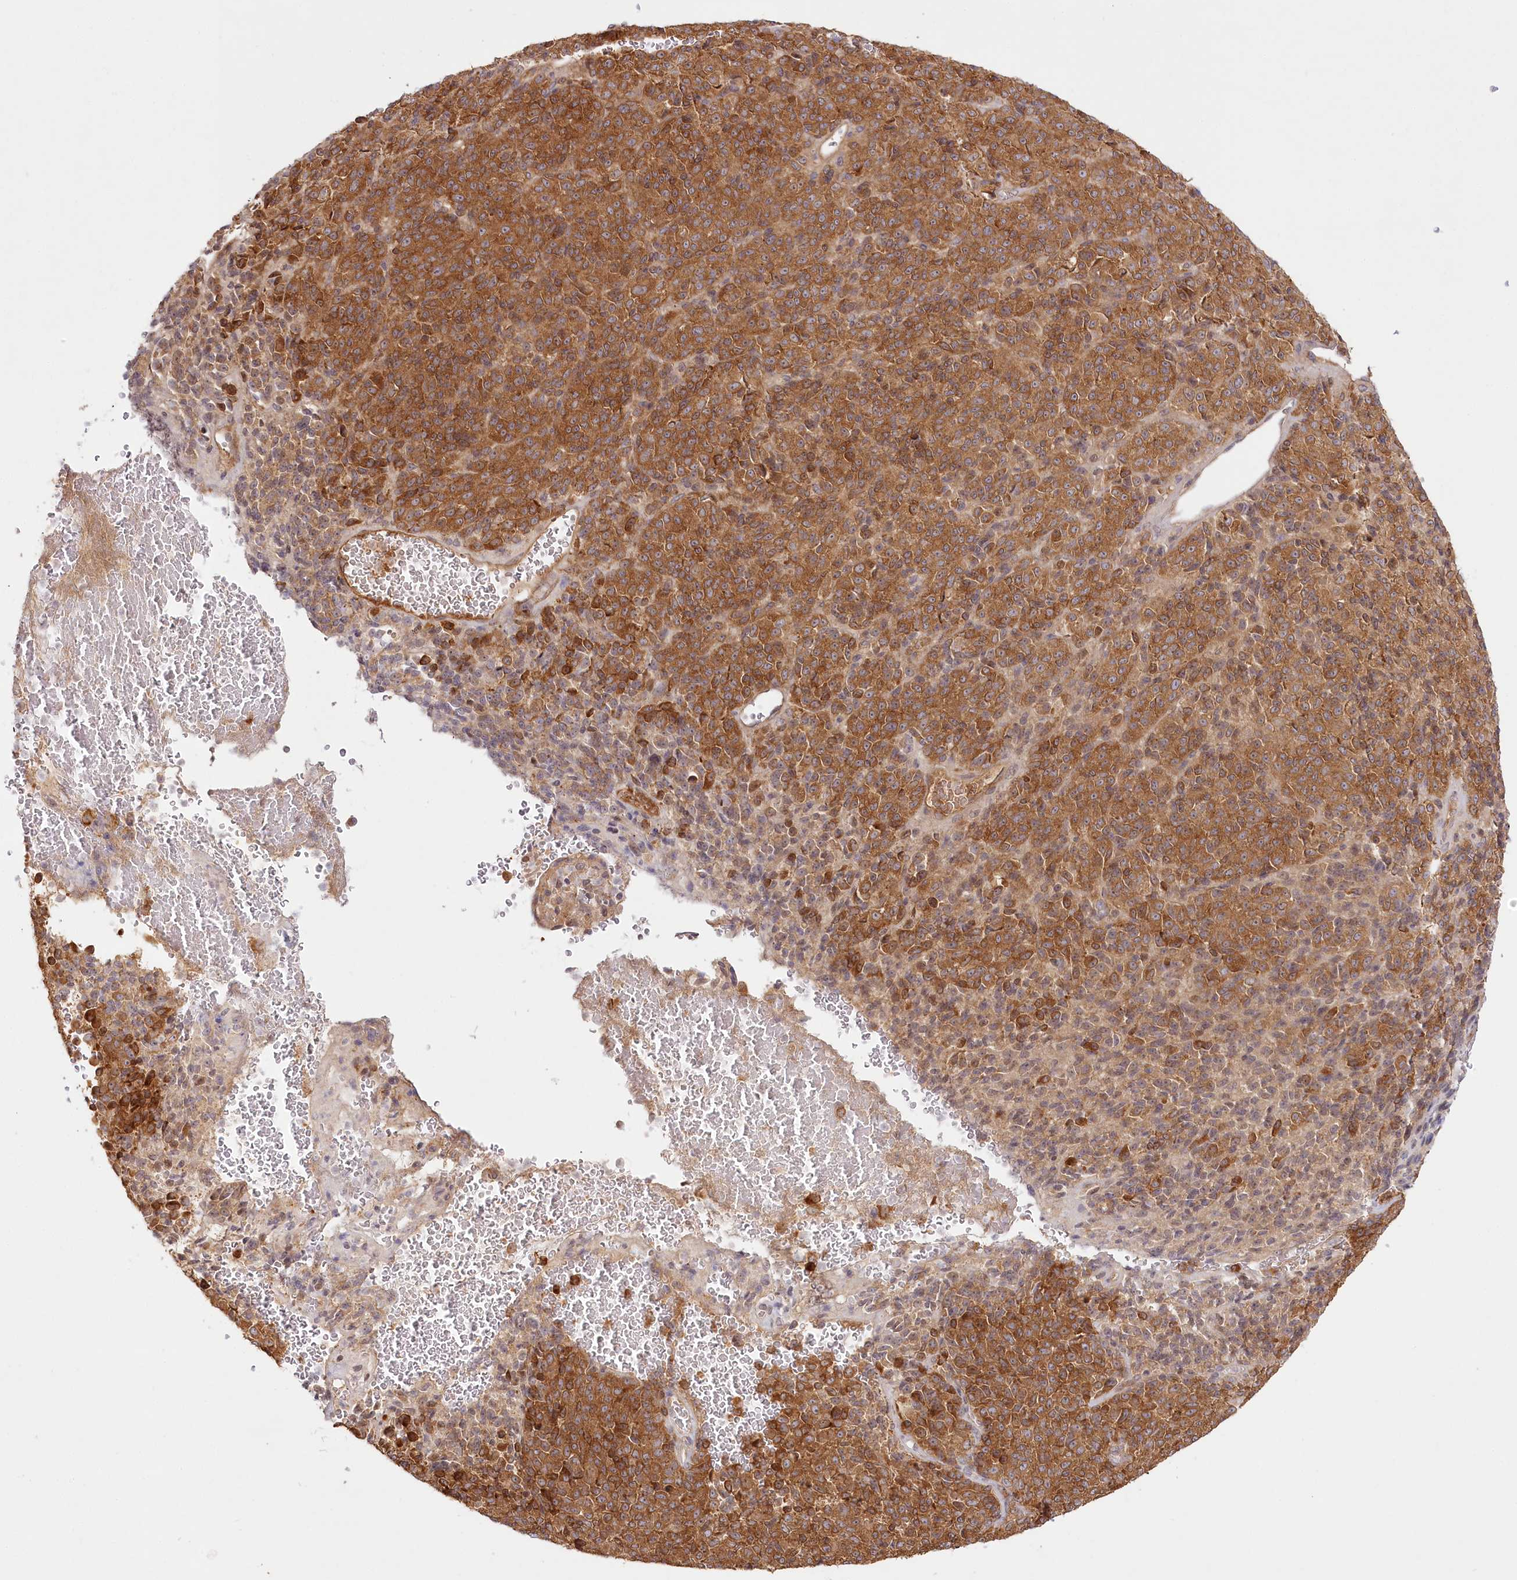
{"staining": {"intensity": "moderate", "quantity": ">75%", "location": "cytoplasmic/membranous"}, "tissue": "melanoma", "cell_type": "Tumor cells", "image_type": "cancer", "snomed": [{"axis": "morphology", "description": "Malignant melanoma, Metastatic site"}, {"axis": "topography", "description": "Brain"}], "caption": "Immunohistochemistry (IHC) (DAB) staining of human malignant melanoma (metastatic site) reveals moderate cytoplasmic/membranous protein staining in about >75% of tumor cells.", "gene": "INPP4B", "patient": {"sex": "female", "age": 56}}